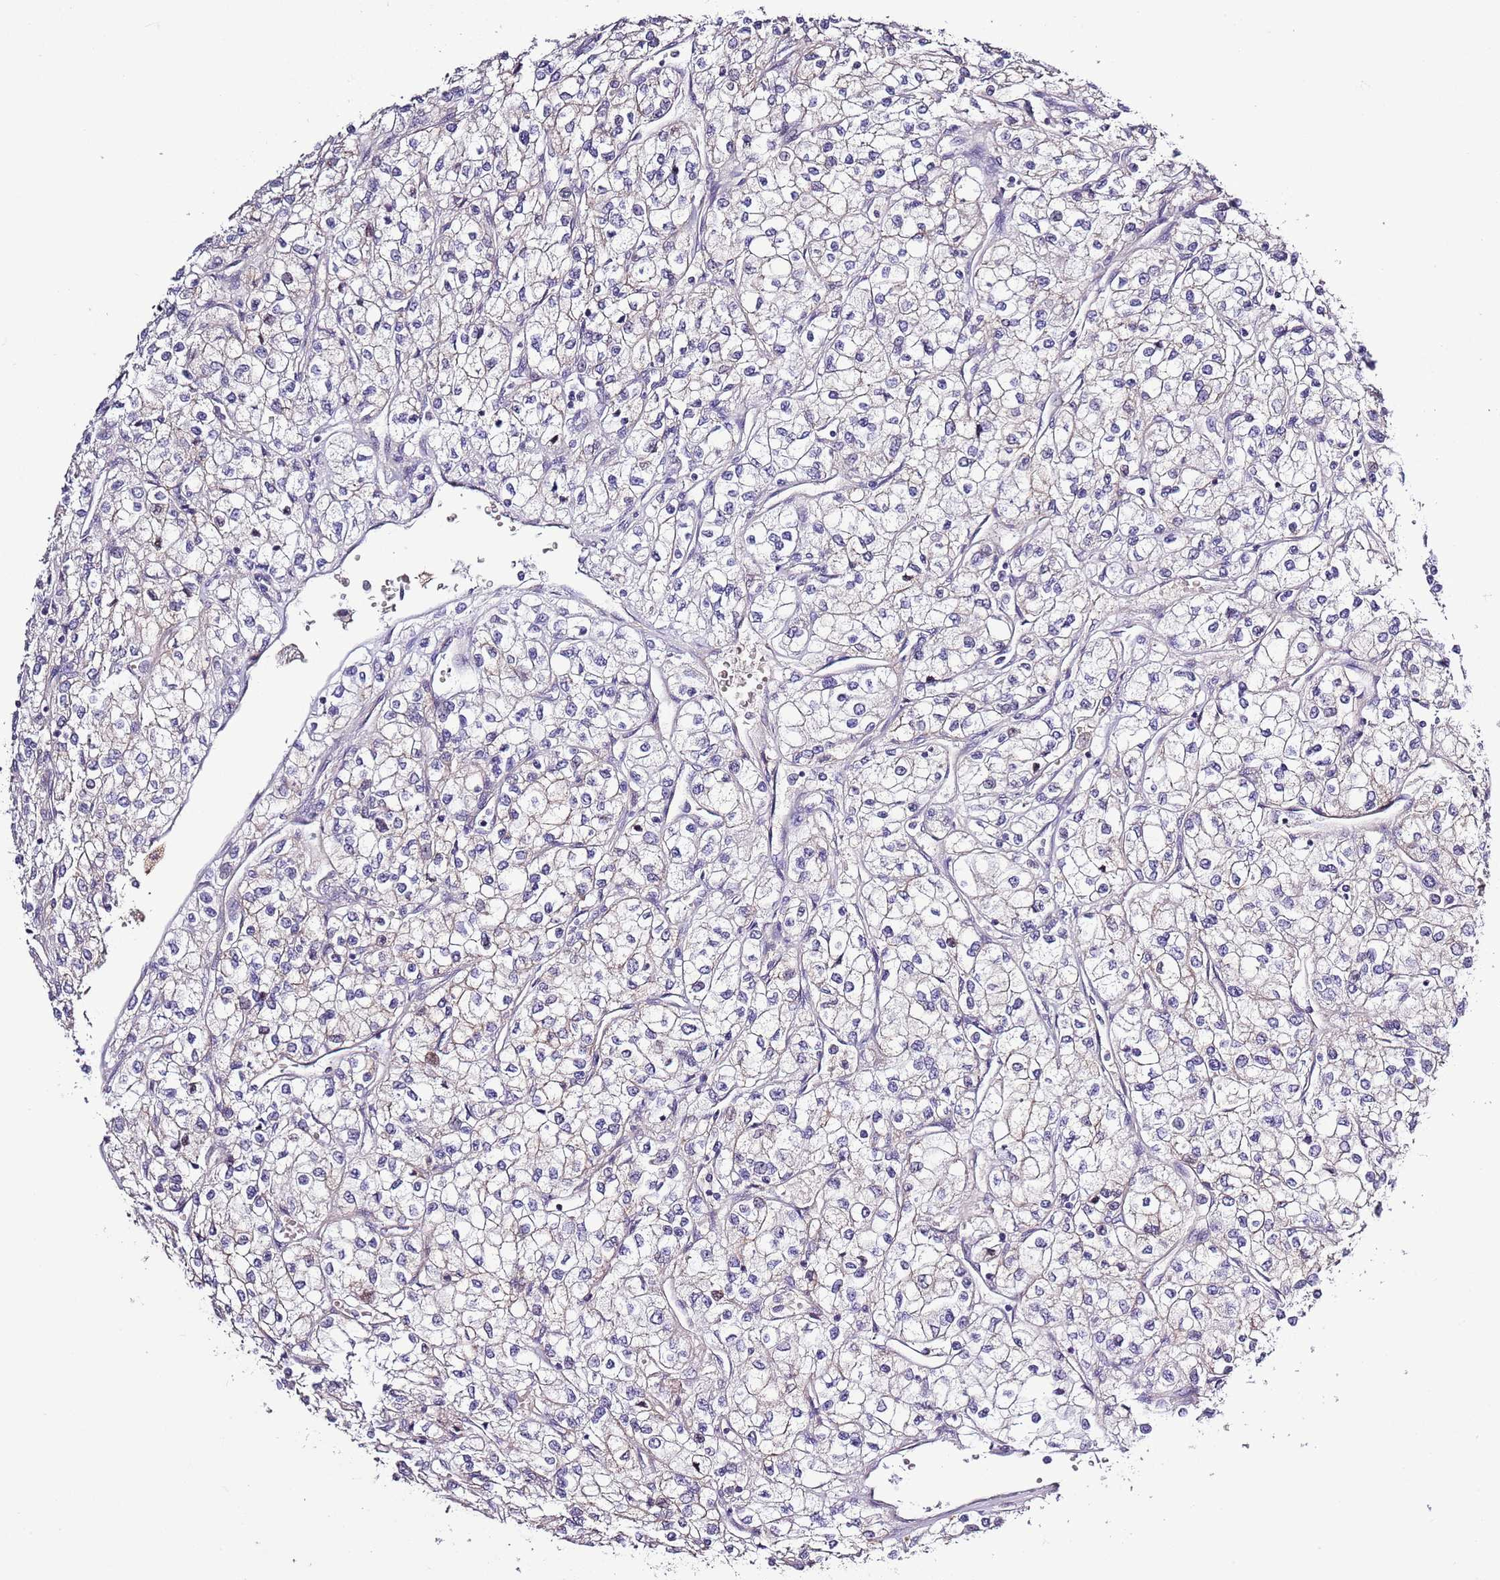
{"staining": {"intensity": "negative", "quantity": "none", "location": "none"}, "tissue": "renal cancer", "cell_type": "Tumor cells", "image_type": "cancer", "snomed": [{"axis": "morphology", "description": "Adenocarcinoma, NOS"}, {"axis": "topography", "description": "Kidney"}], "caption": "High magnification brightfield microscopy of renal cancer stained with DAB (3,3'-diaminobenzidine) (brown) and counterstained with hematoxylin (blue): tumor cells show no significant expression.", "gene": "LIPJ", "patient": {"sex": "male", "age": 80}}